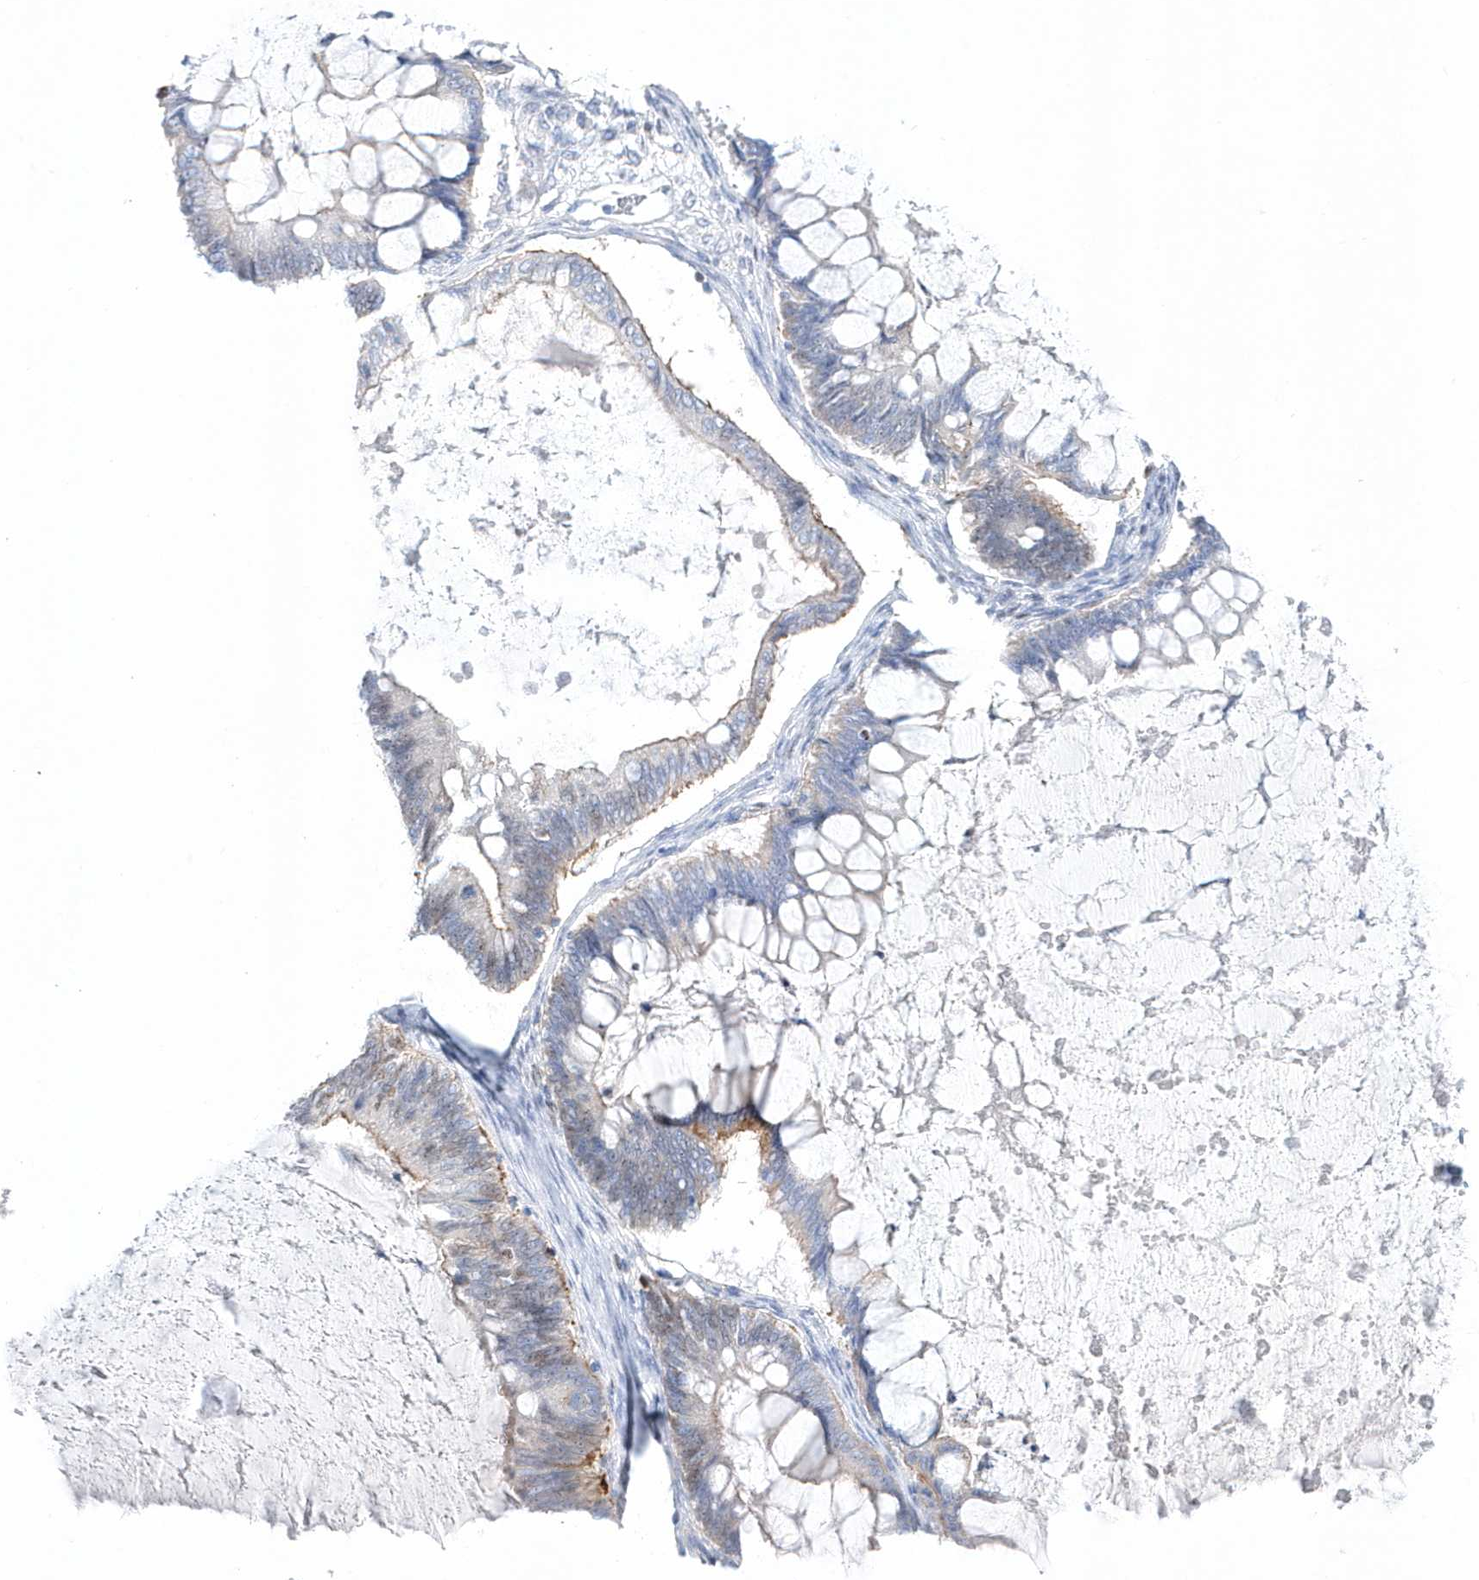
{"staining": {"intensity": "moderate", "quantity": "<25%", "location": "cytoplasmic/membranous"}, "tissue": "ovarian cancer", "cell_type": "Tumor cells", "image_type": "cancer", "snomed": [{"axis": "morphology", "description": "Cystadenocarcinoma, mucinous, NOS"}, {"axis": "topography", "description": "Ovary"}], "caption": "Immunohistochemistry staining of ovarian cancer (mucinous cystadenocarcinoma), which displays low levels of moderate cytoplasmic/membranous positivity in approximately <25% of tumor cells indicating moderate cytoplasmic/membranous protein expression. The staining was performed using DAB (brown) for protein detection and nuclei were counterstained in hematoxylin (blue).", "gene": "TMCO6", "patient": {"sex": "female", "age": 61}}